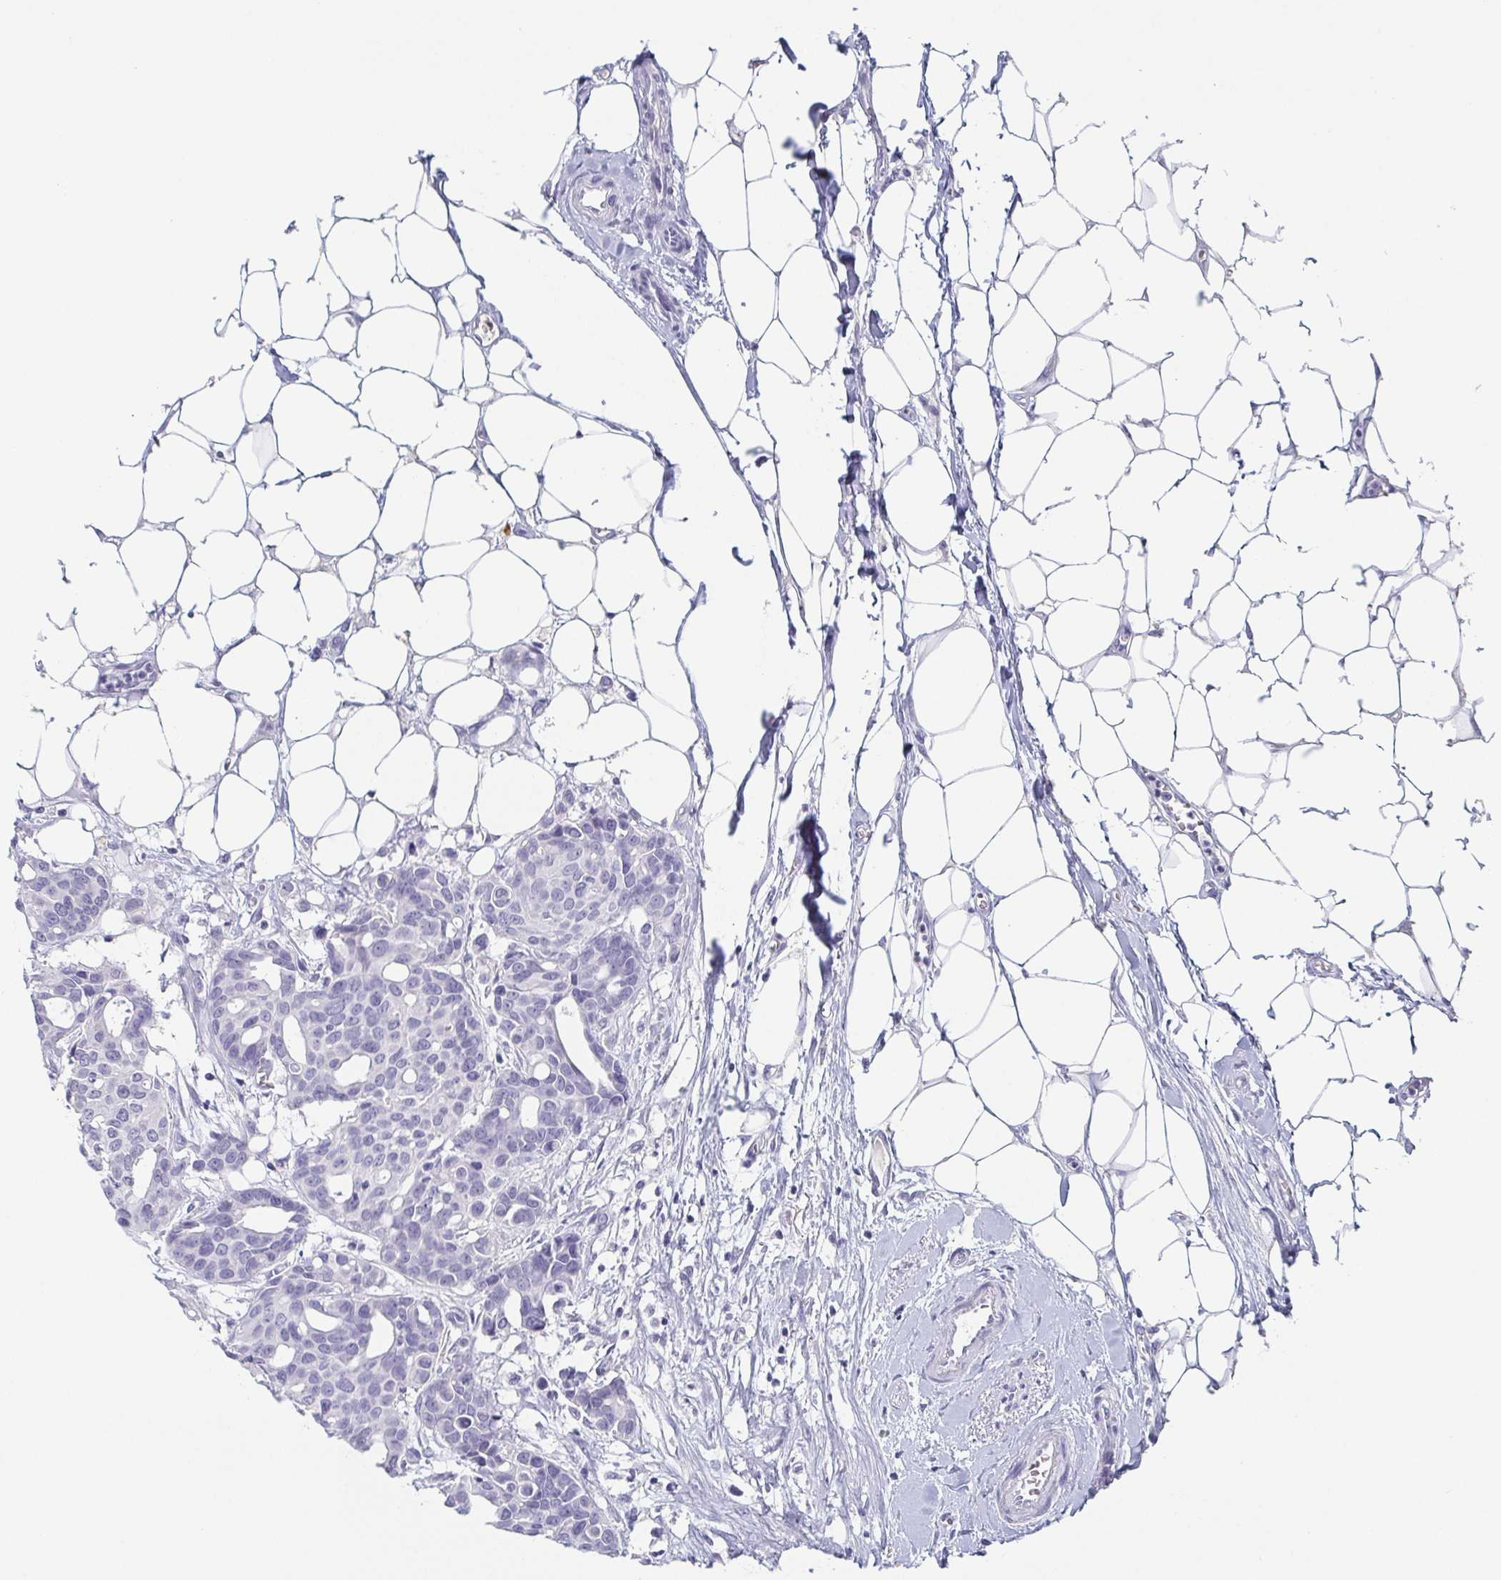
{"staining": {"intensity": "negative", "quantity": "none", "location": "none"}, "tissue": "breast cancer", "cell_type": "Tumor cells", "image_type": "cancer", "snomed": [{"axis": "morphology", "description": "Duct carcinoma"}, {"axis": "topography", "description": "Breast"}], "caption": "This micrograph is of breast cancer stained with IHC to label a protein in brown with the nuclei are counter-stained blue. There is no expression in tumor cells.", "gene": "ITLN1", "patient": {"sex": "female", "age": 54}}